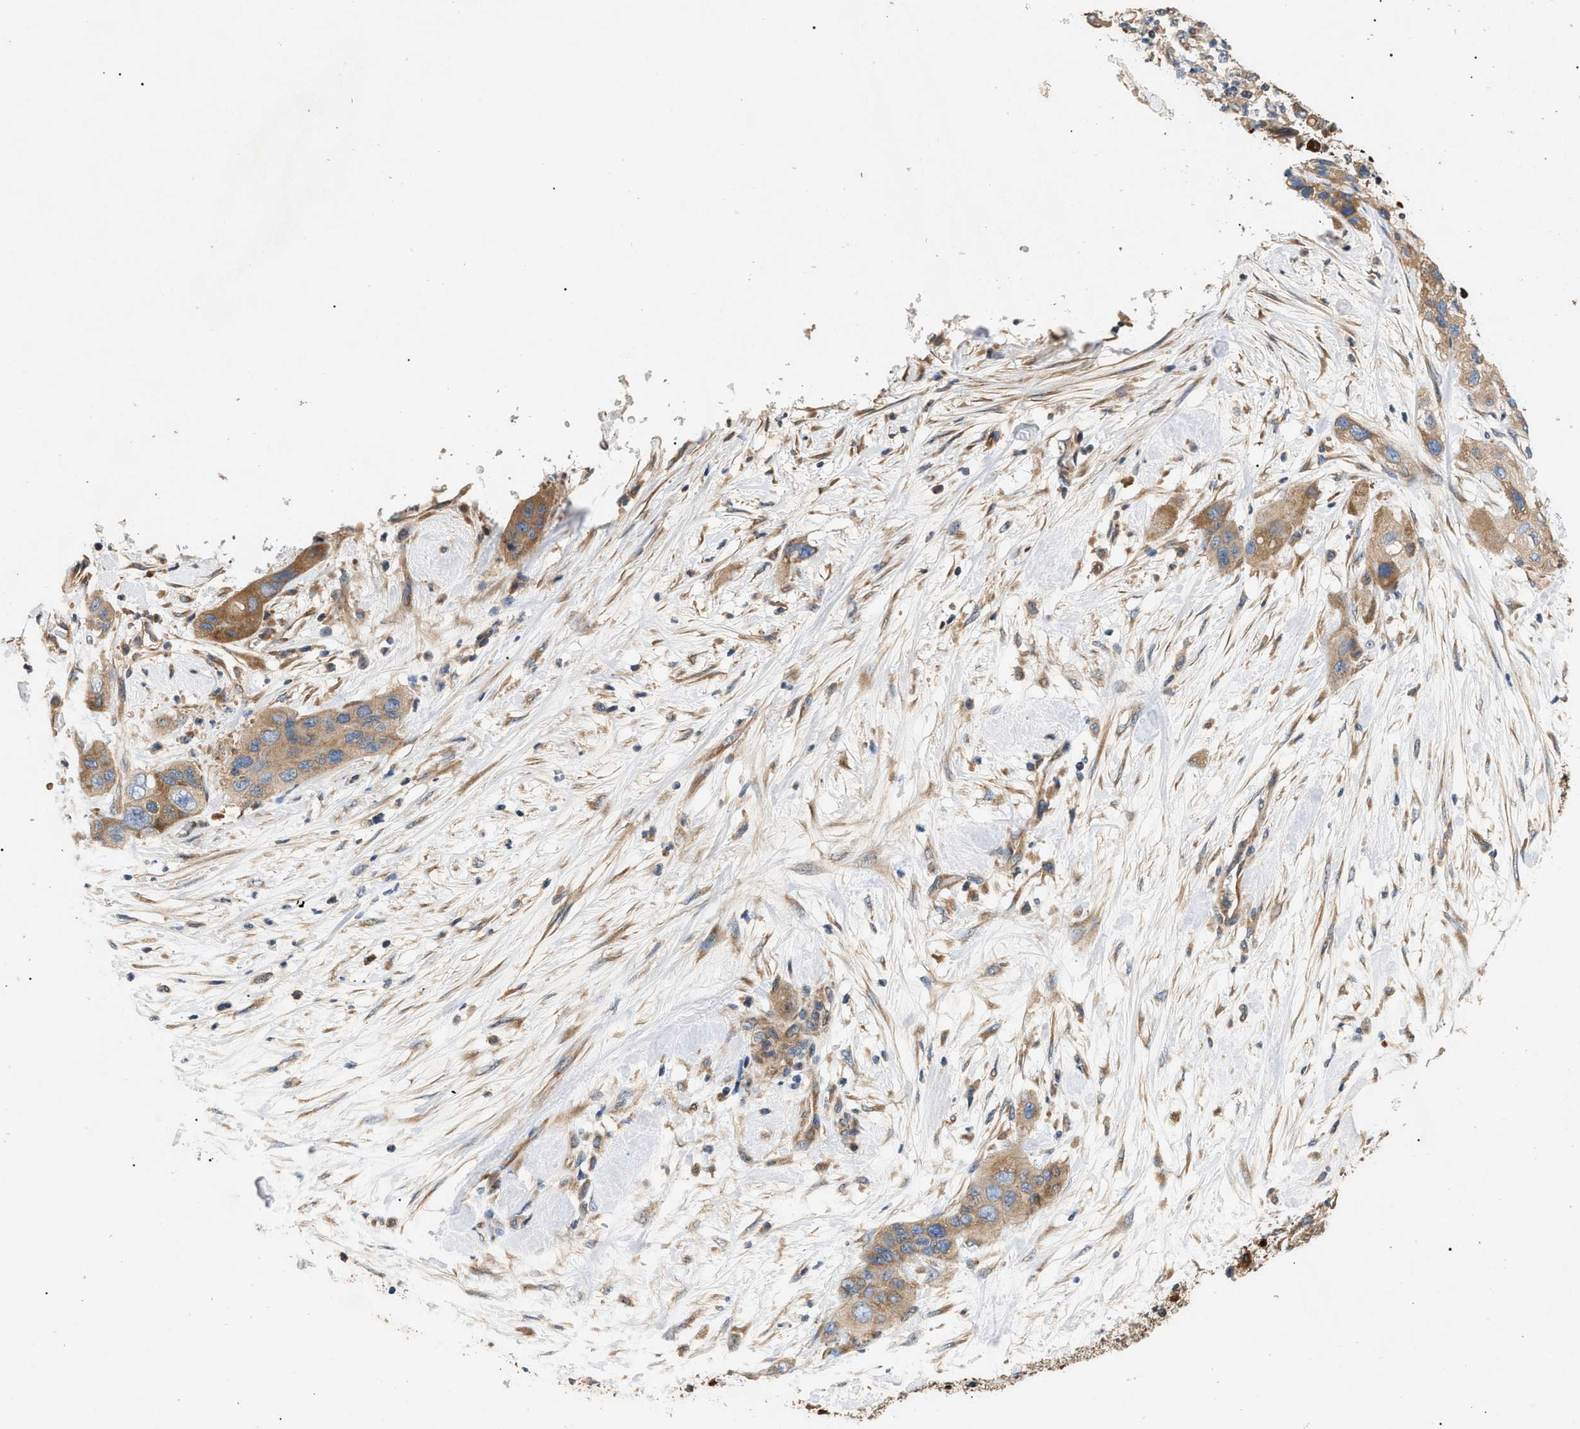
{"staining": {"intensity": "moderate", "quantity": ">75%", "location": "cytoplasmic/membranous"}, "tissue": "pancreatic cancer", "cell_type": "Tumor cells", "image_type": "cancer", "snomed": [{"axis": "morphology", "description": "Adenocarcinoma, NOS"}, {"axis": "topography", "description": "Pancreas"}], "caption": "A photomicrograph of human pancreatic cancer stained for a protein displays moderate cytoplasmic/membranous brown staining in tumor cells.", "gene": "PPM1B", "patient": {"sex": "female", "age": 71}}